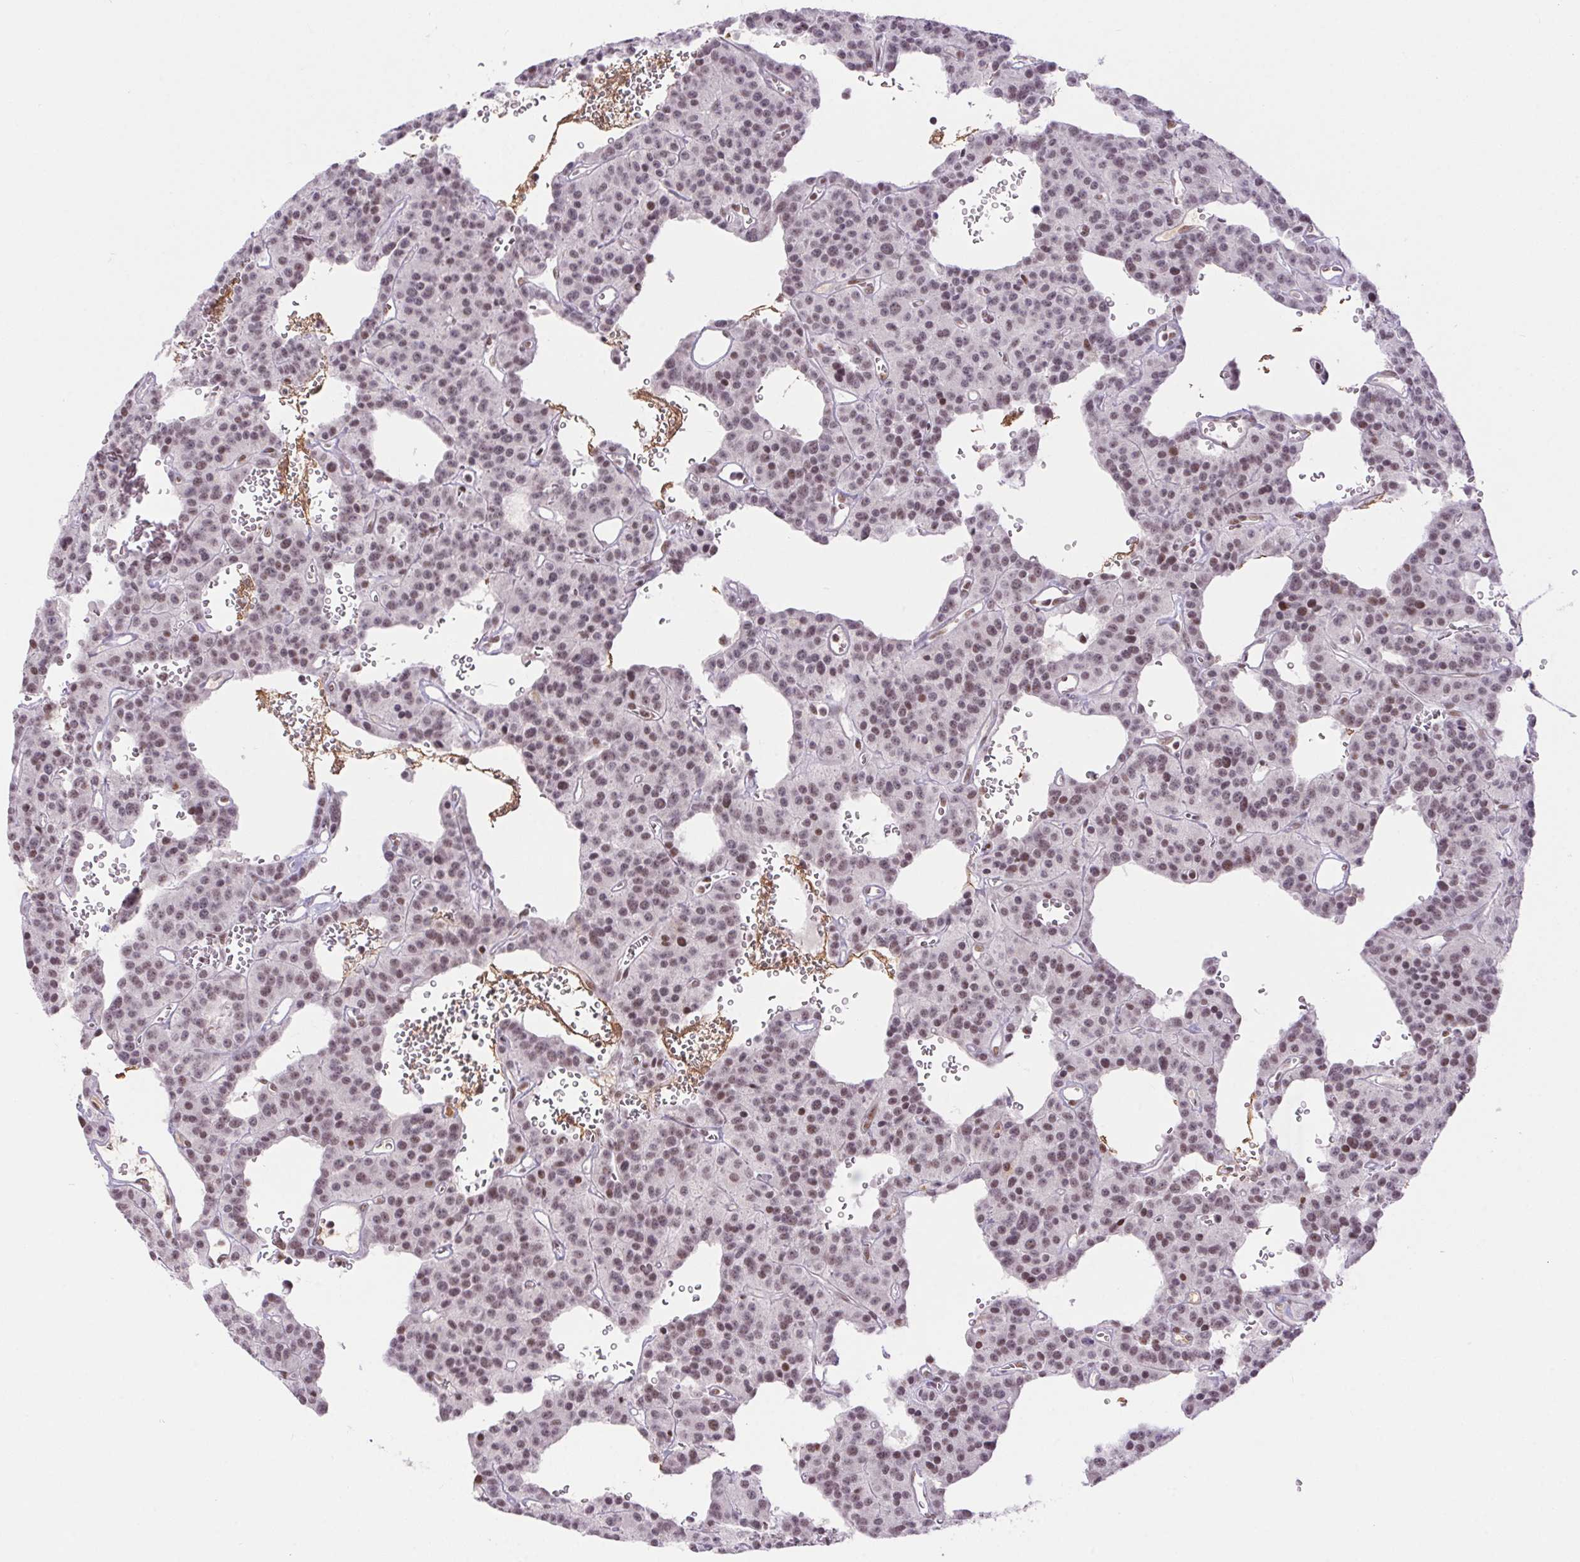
{"staining": {"intensity": "weak", "quantity": "25%-75%", "location": "nuclear"}, "tissue": "carcinoid", "cell_type": "Tumor cells", "image_type": "cancer", "snomed": [{"axis": "morphology", "description": "Carcinoid, malignant, NOS"}, {"axis": "topography", "description": "Lung"}], "caption": "Immunohistochemistry of carcinoid demonstrates low levels of weak nuclear positivity in approximately 25%-75% of tumor cells.", "gene": "DDX17", "patient": {"sex": "female", "age": 71}}